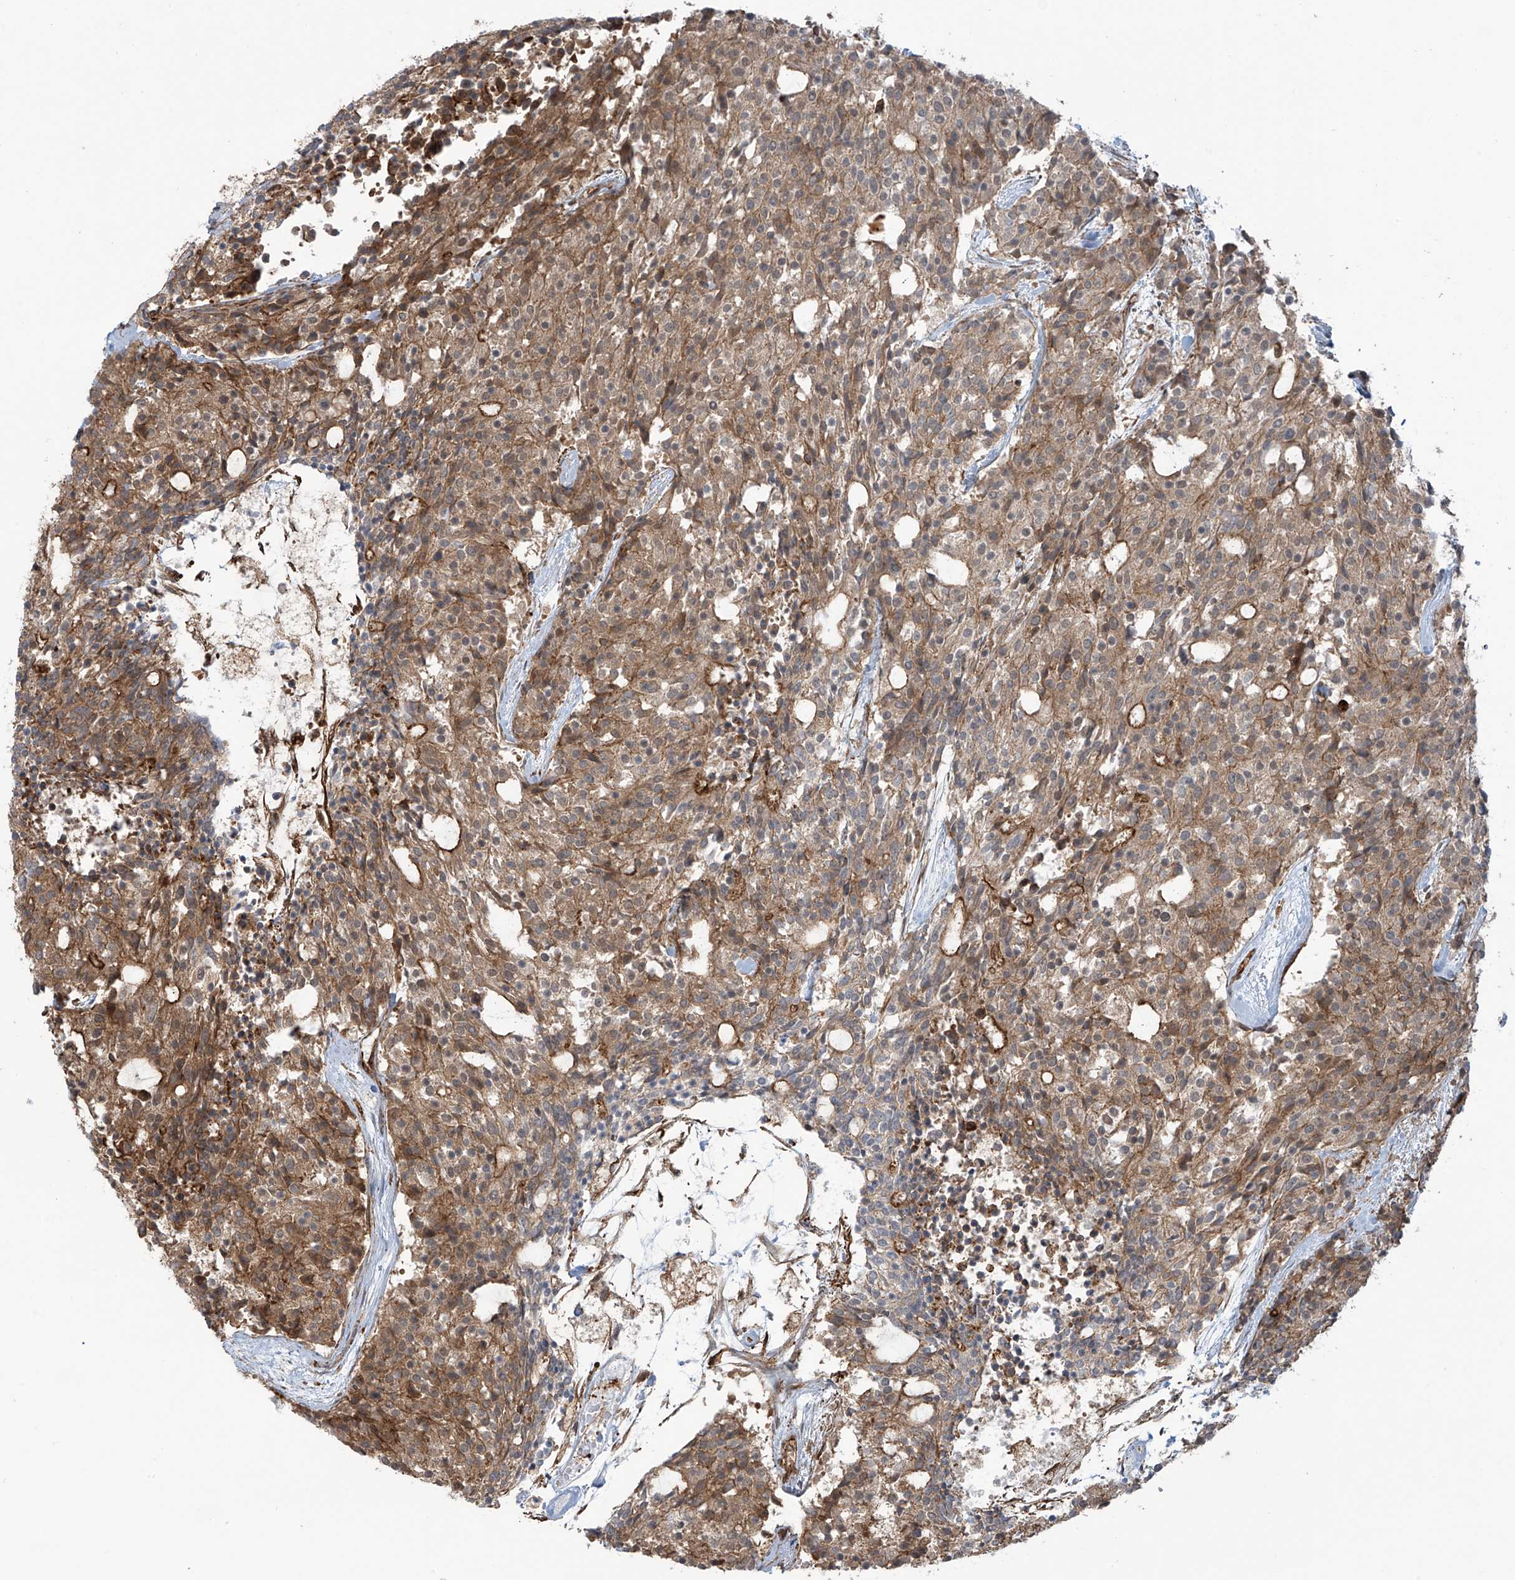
{"staining": {"intensity": "moderate", "quantity": "25%-75%", "location": "cytoplasmic/membranous"}, "tissue": "carcinoid", "cell_type": "Tumor cells", "image_type": "cancer", "snomed": [{"axis": "morphology", "description": "Carcinoid, malignant, NOS"}, {"axis": "topography", "description": "Pancreas"}], "caption": "Carcinoid stained with DAB (3,3'-diaminobenzidine) immunohistochemistry shows medium levels of moderate cytoplasmic/membranous staining in about 25%-75% of tumor cells.", "gene": "SLC9A2", "patient": {"sex": "female", "age": 54}}